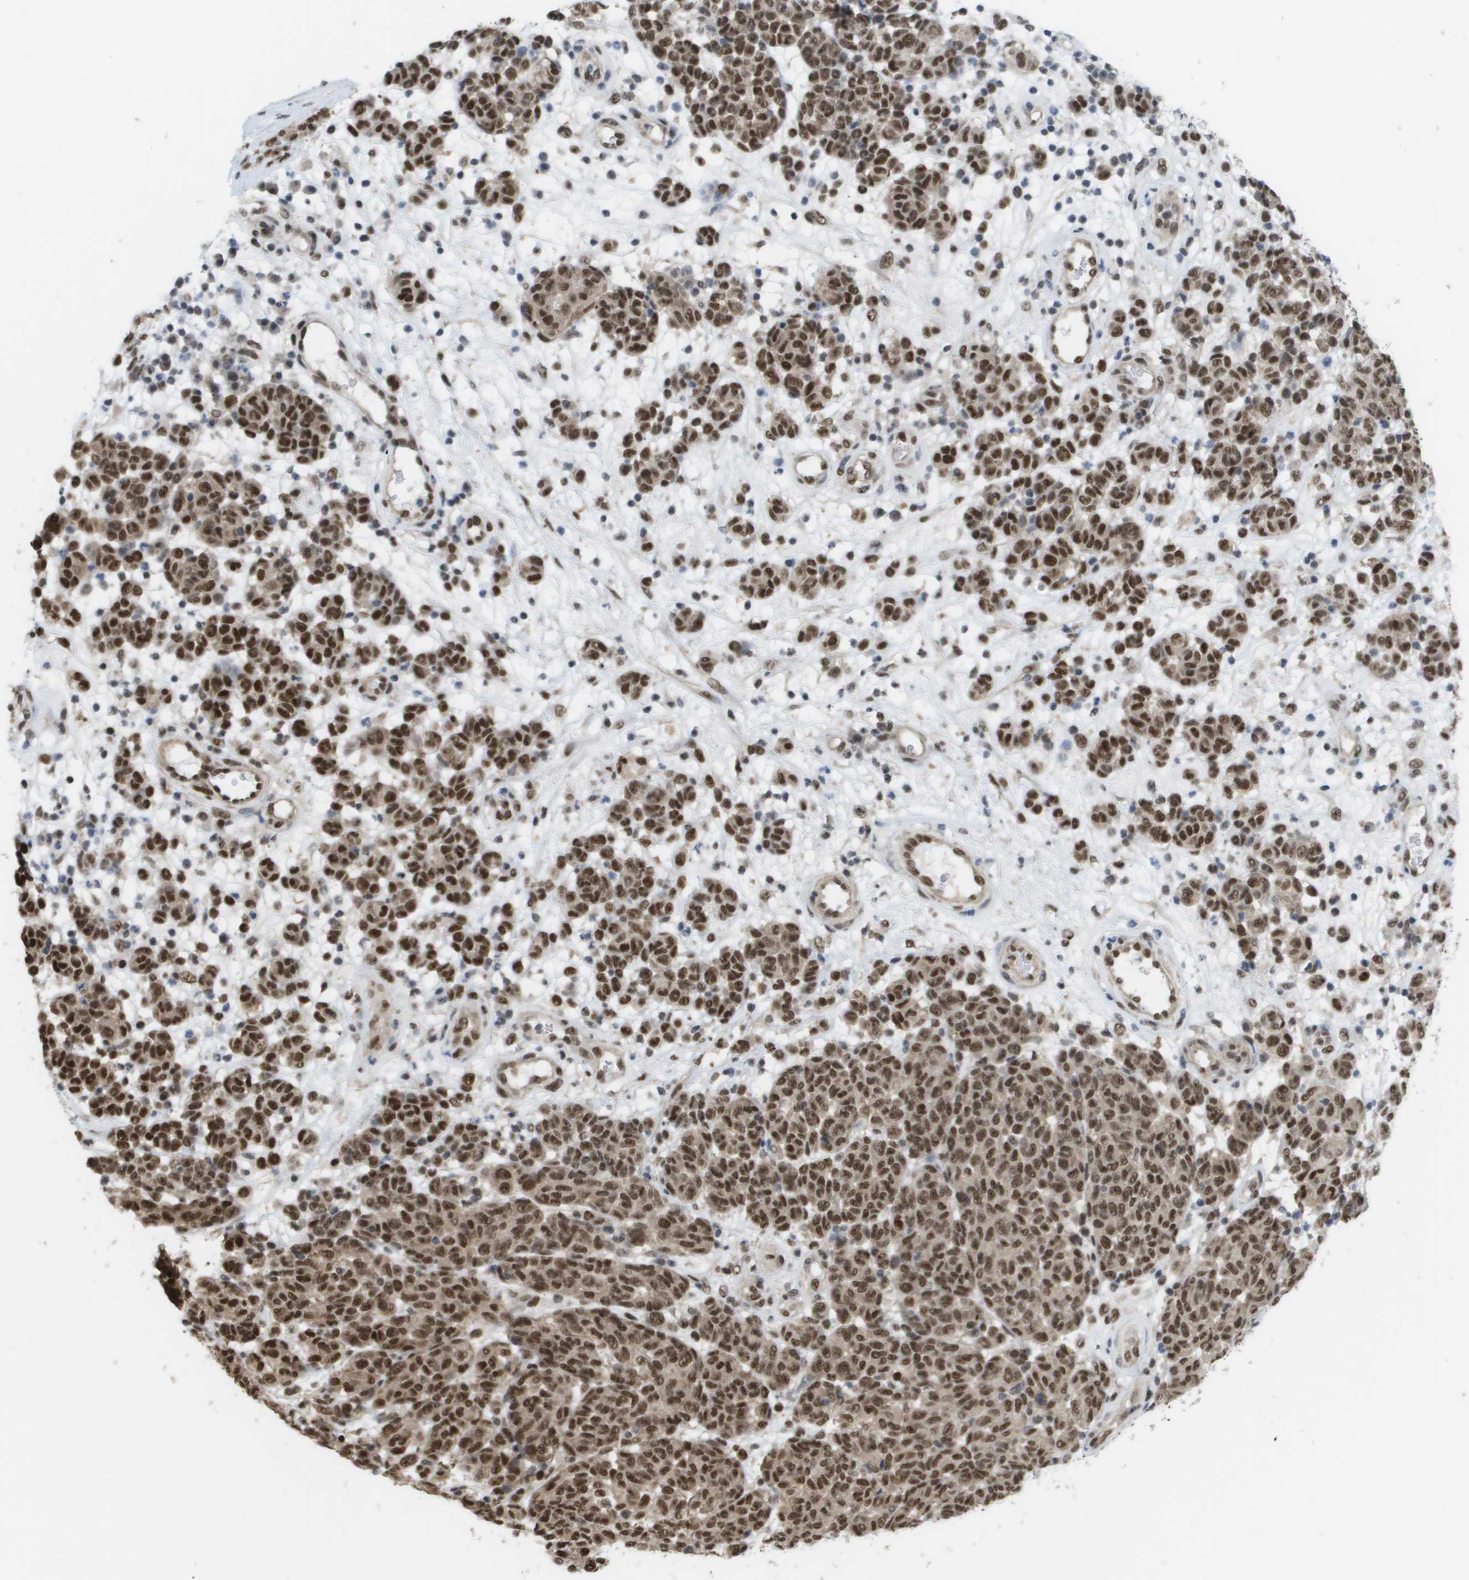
{"staining": {"intensity": "strong", "quantity": ">75%", "location": "nuclear"}, "tissue": "melanoma", "cell_type": "Tumor cells", "image_type": "cancer", "snomed": [{"axis": "morphology", "description": "Malignant melanoma, NOS"}, {"axis": "topography", "description": "Skin"}], "caption": "A photomicrograph showing strong nuclear expression in about >75% of tumor cells in malignant melanoma, as visualized by brown immunohistochemical staining.", "gene": "CDT1", "patient": {"sex": "male", "age": 59}}